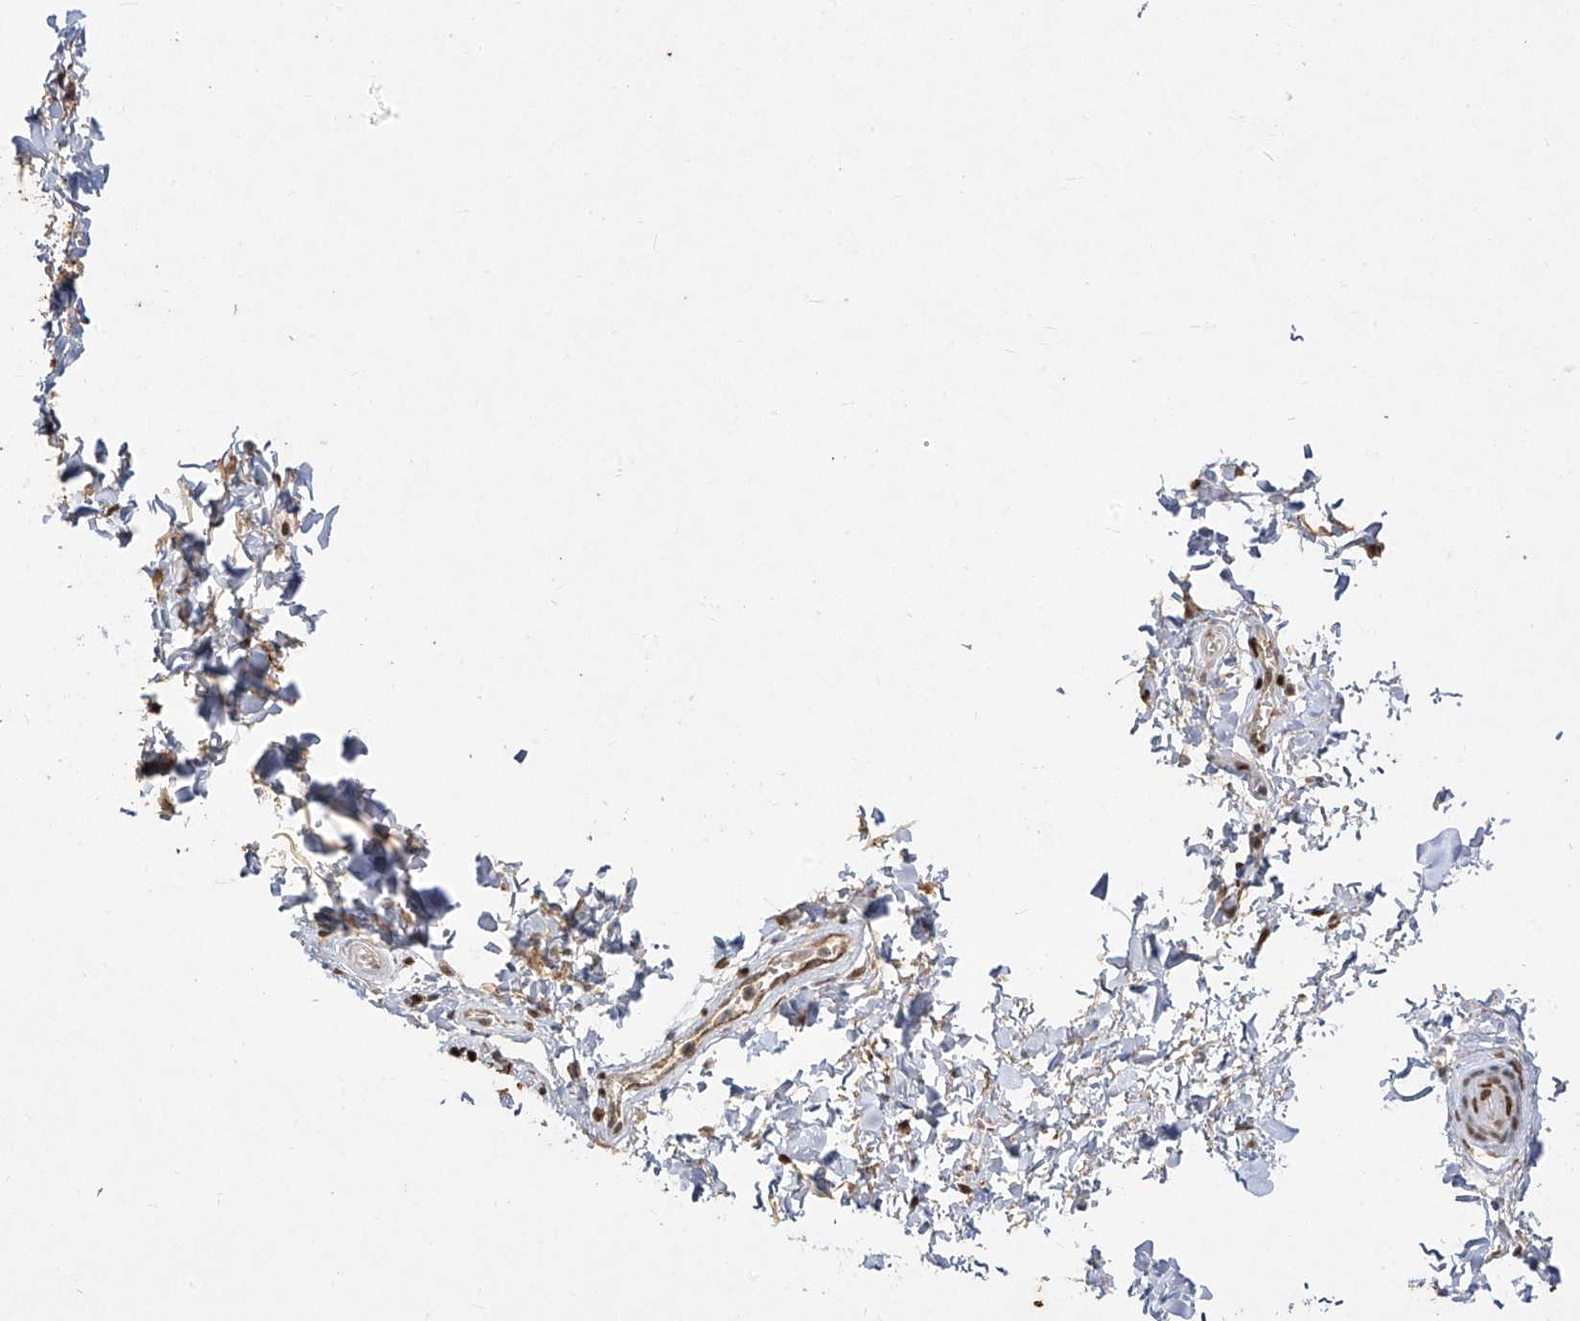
{"staining": {"intensity": "moderate", "quantity": ">75%", "location": "nuclear"}, "tissue": "skin", "cell_type": "Epidermal cells", "image_type": "normal", "snomed": [{"axis": "morphology", "description": "Normal tissue, NOS"}, {"axis": "topography", "description": "Anal"}], "caption": "Immunohistochemistry (IHC) histopathology image of benign skin stained for a protein (brown), which exhibits medium levels of moderate nuclear expression in about >75% of epidermal cells.", "gene": "ATRIP", "patient": {"sex": "male", "age": 44}}